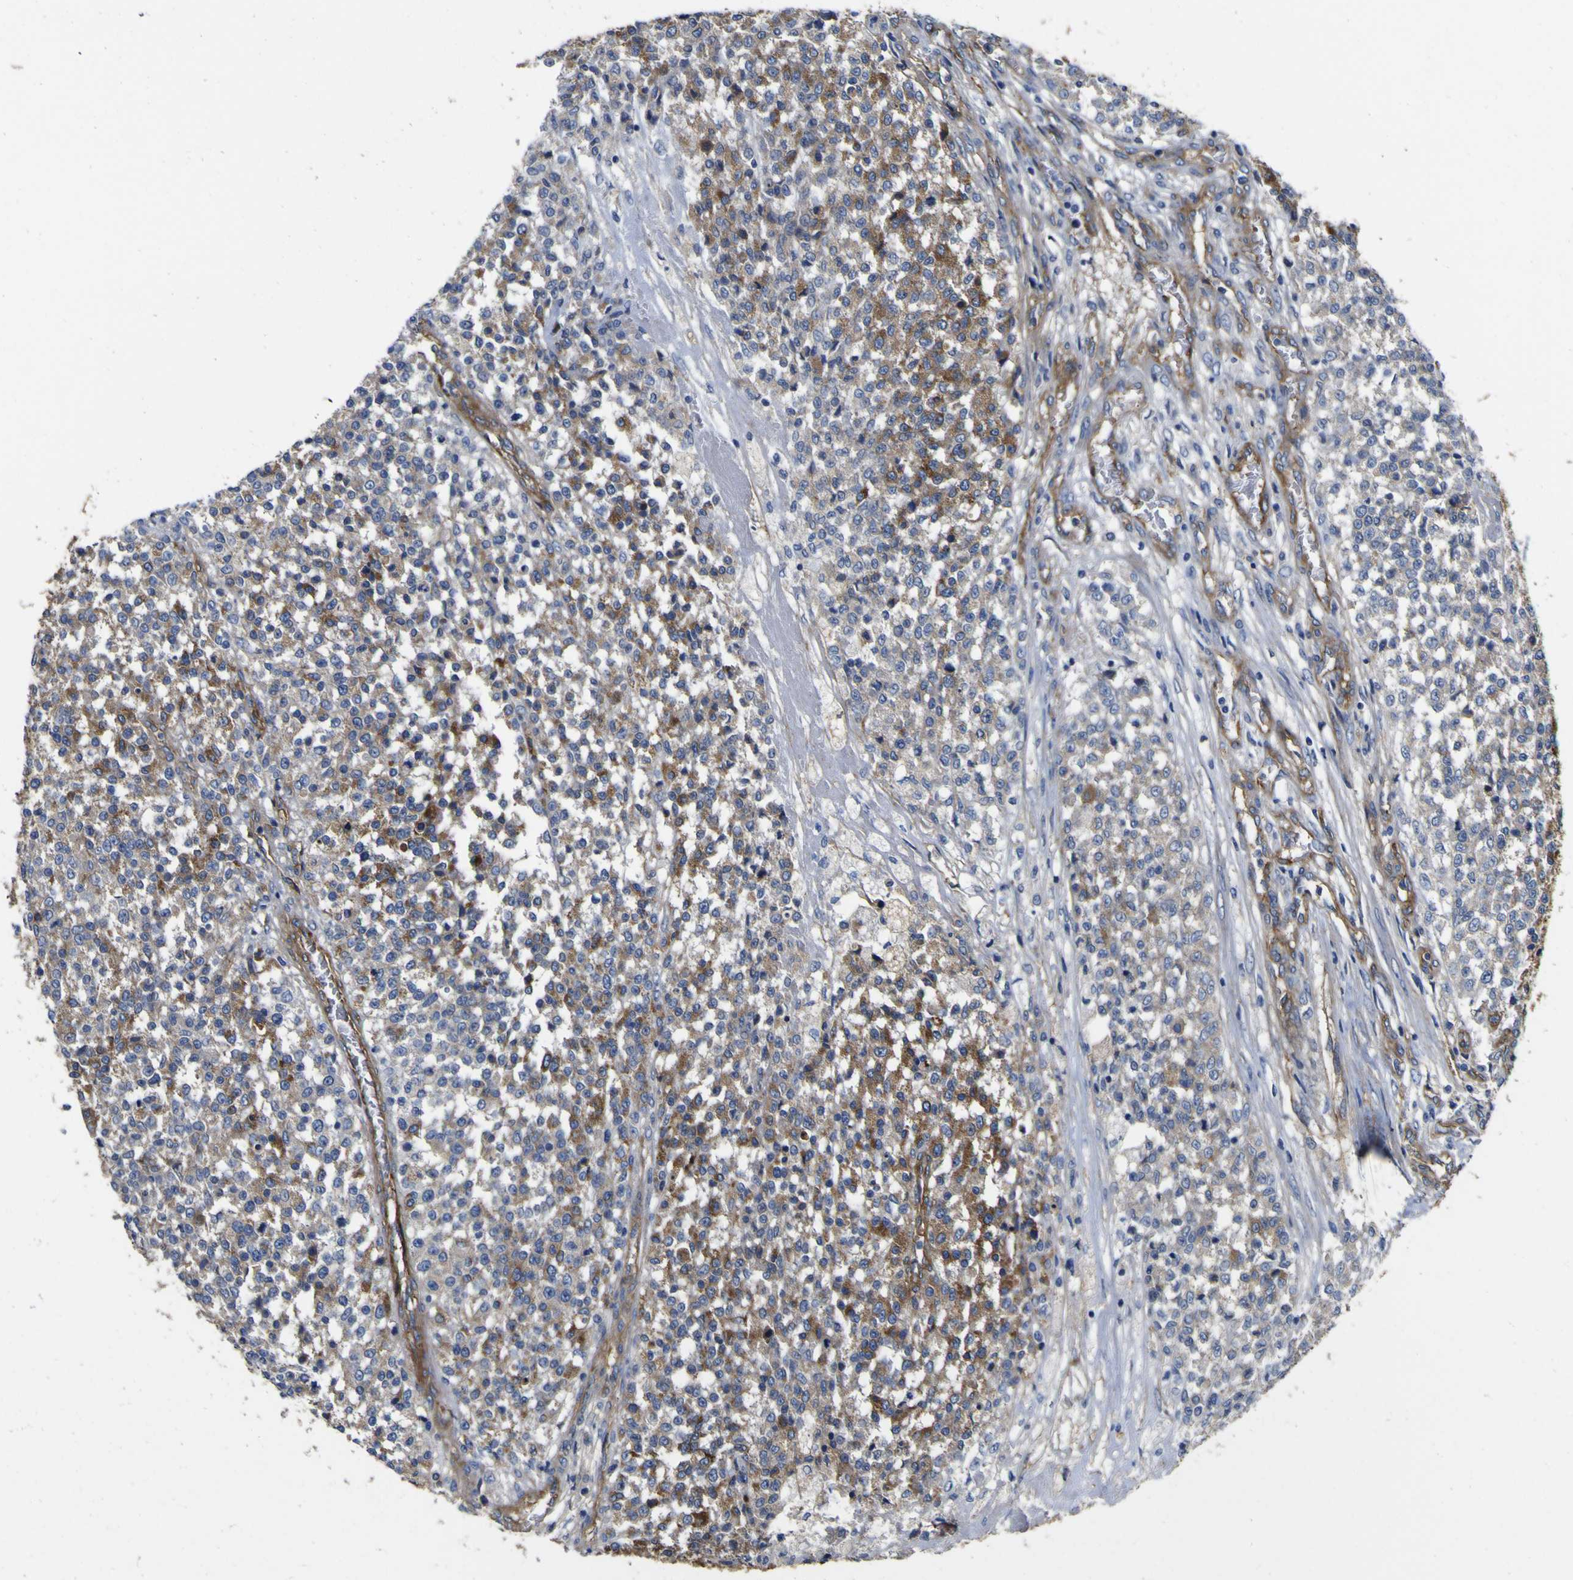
{"staining": {"intensity": "moderate", "quantity": "25%-75%", "location": "cytoplasmic/membranous"}, "tissue": "testis cancer", "cell_type": "Tumor cells", "image_type": "cancer", "snomed": [{"axis": "morphology", "description": "Seminoma, NOS"}, {"axis": "topography", "description": "Testis"}], "caption": "A brown stain highlights moderate cytoplasmic/membranous staining of a protein in human testis cancer (seminoma) tumor cells.", "gene": "CD151", "patient": {"sex": "male", "age": 59}}